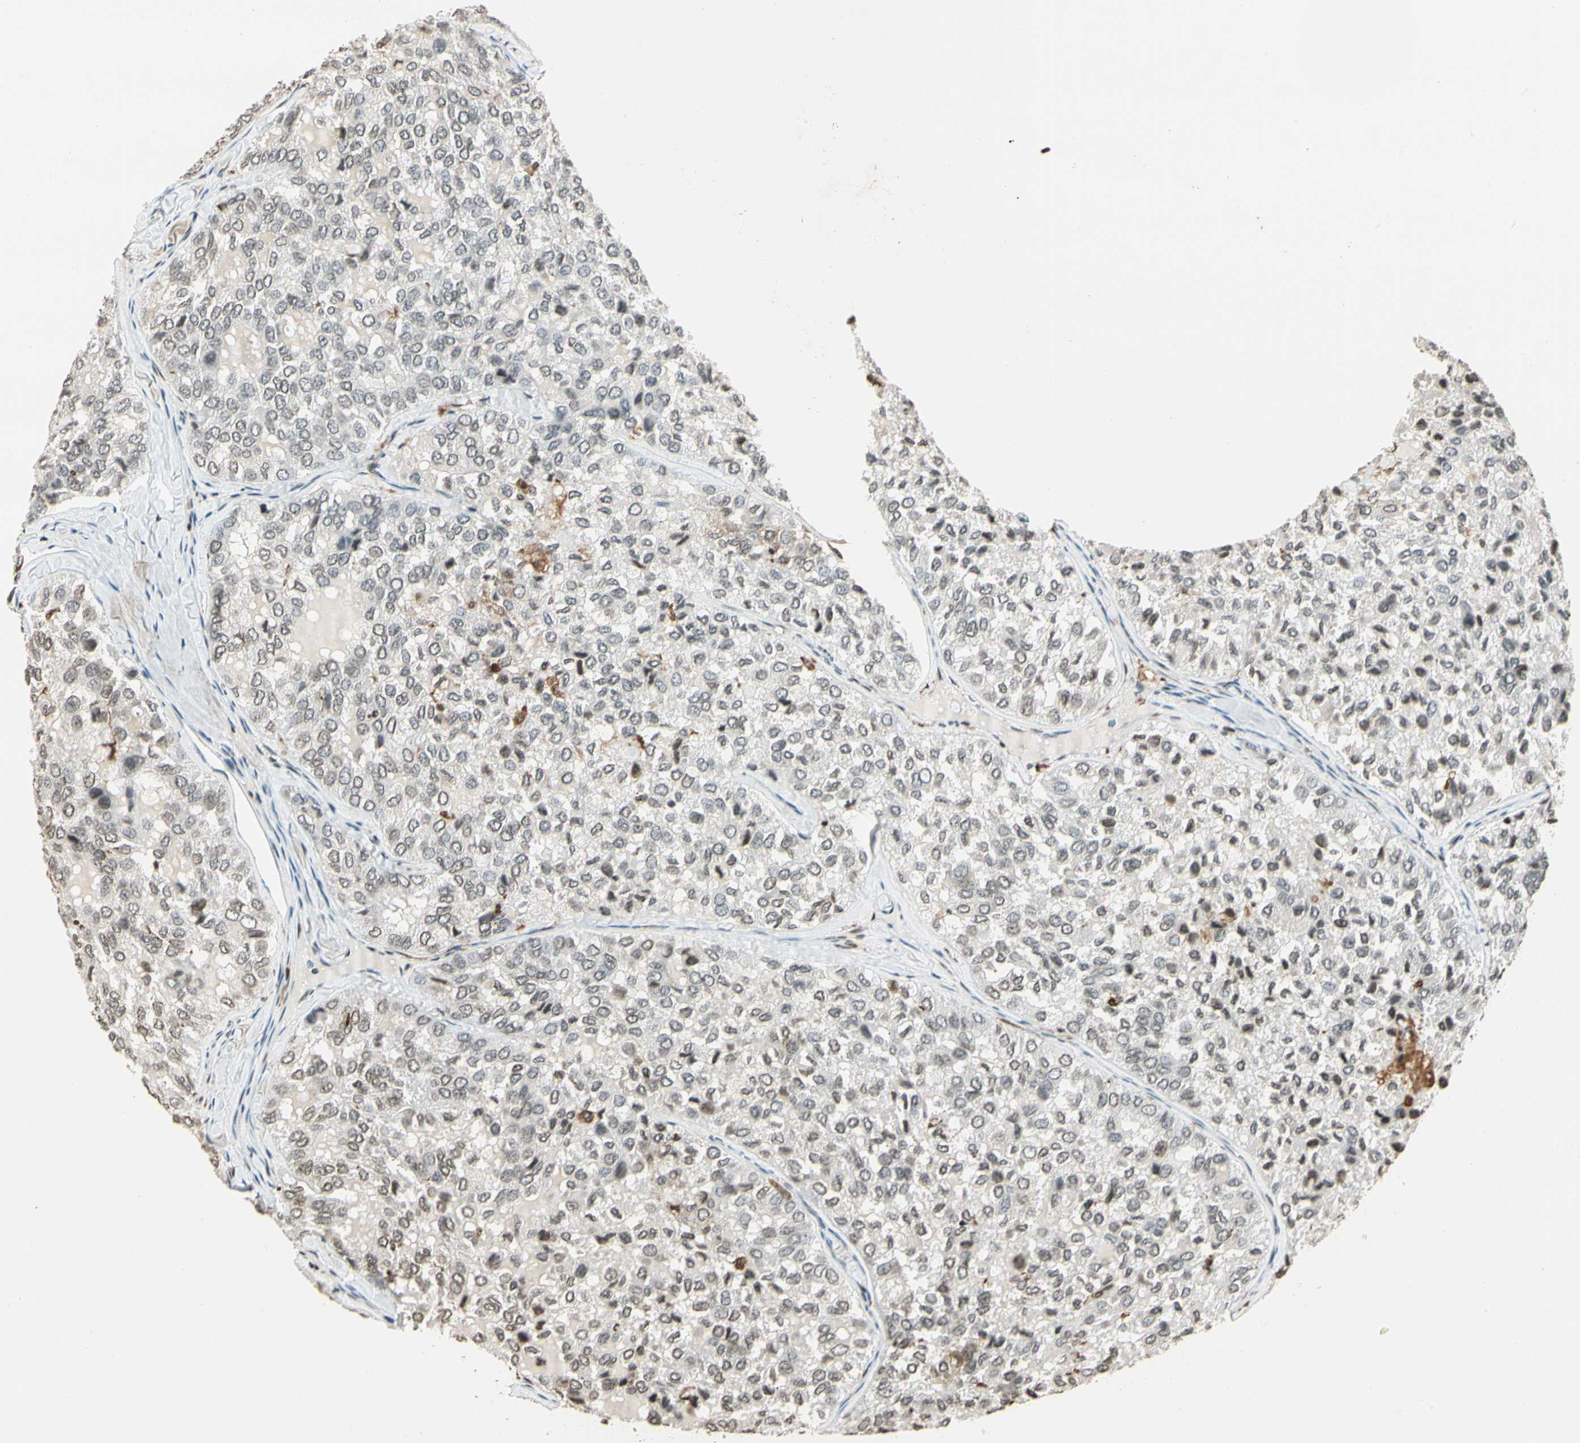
{"staining": {"intensity": "weak", "quantity": "<25%", "location": "nuclear"}, "tissue": "thyroid cancer", "cell_type": "Tumor cells", "image_type": "cancer", "snomed": [{"axis": "morphology", "description": "Follicular adenoma carcinoma, NOS"}, {"axis": "topography", "description": "Thyroid gland"}], "caption": "Immunohistochemical staining of thyroid follicular adenoma carcinoma displays no significant staining in tumor cells. (Brightfield microscopy of DAB (3,3'-diaminobenzidine) immunohistochemistry (IHC) at high magnification).", "gene": "FER", "patient": {"sex": "male", "age": 75}}